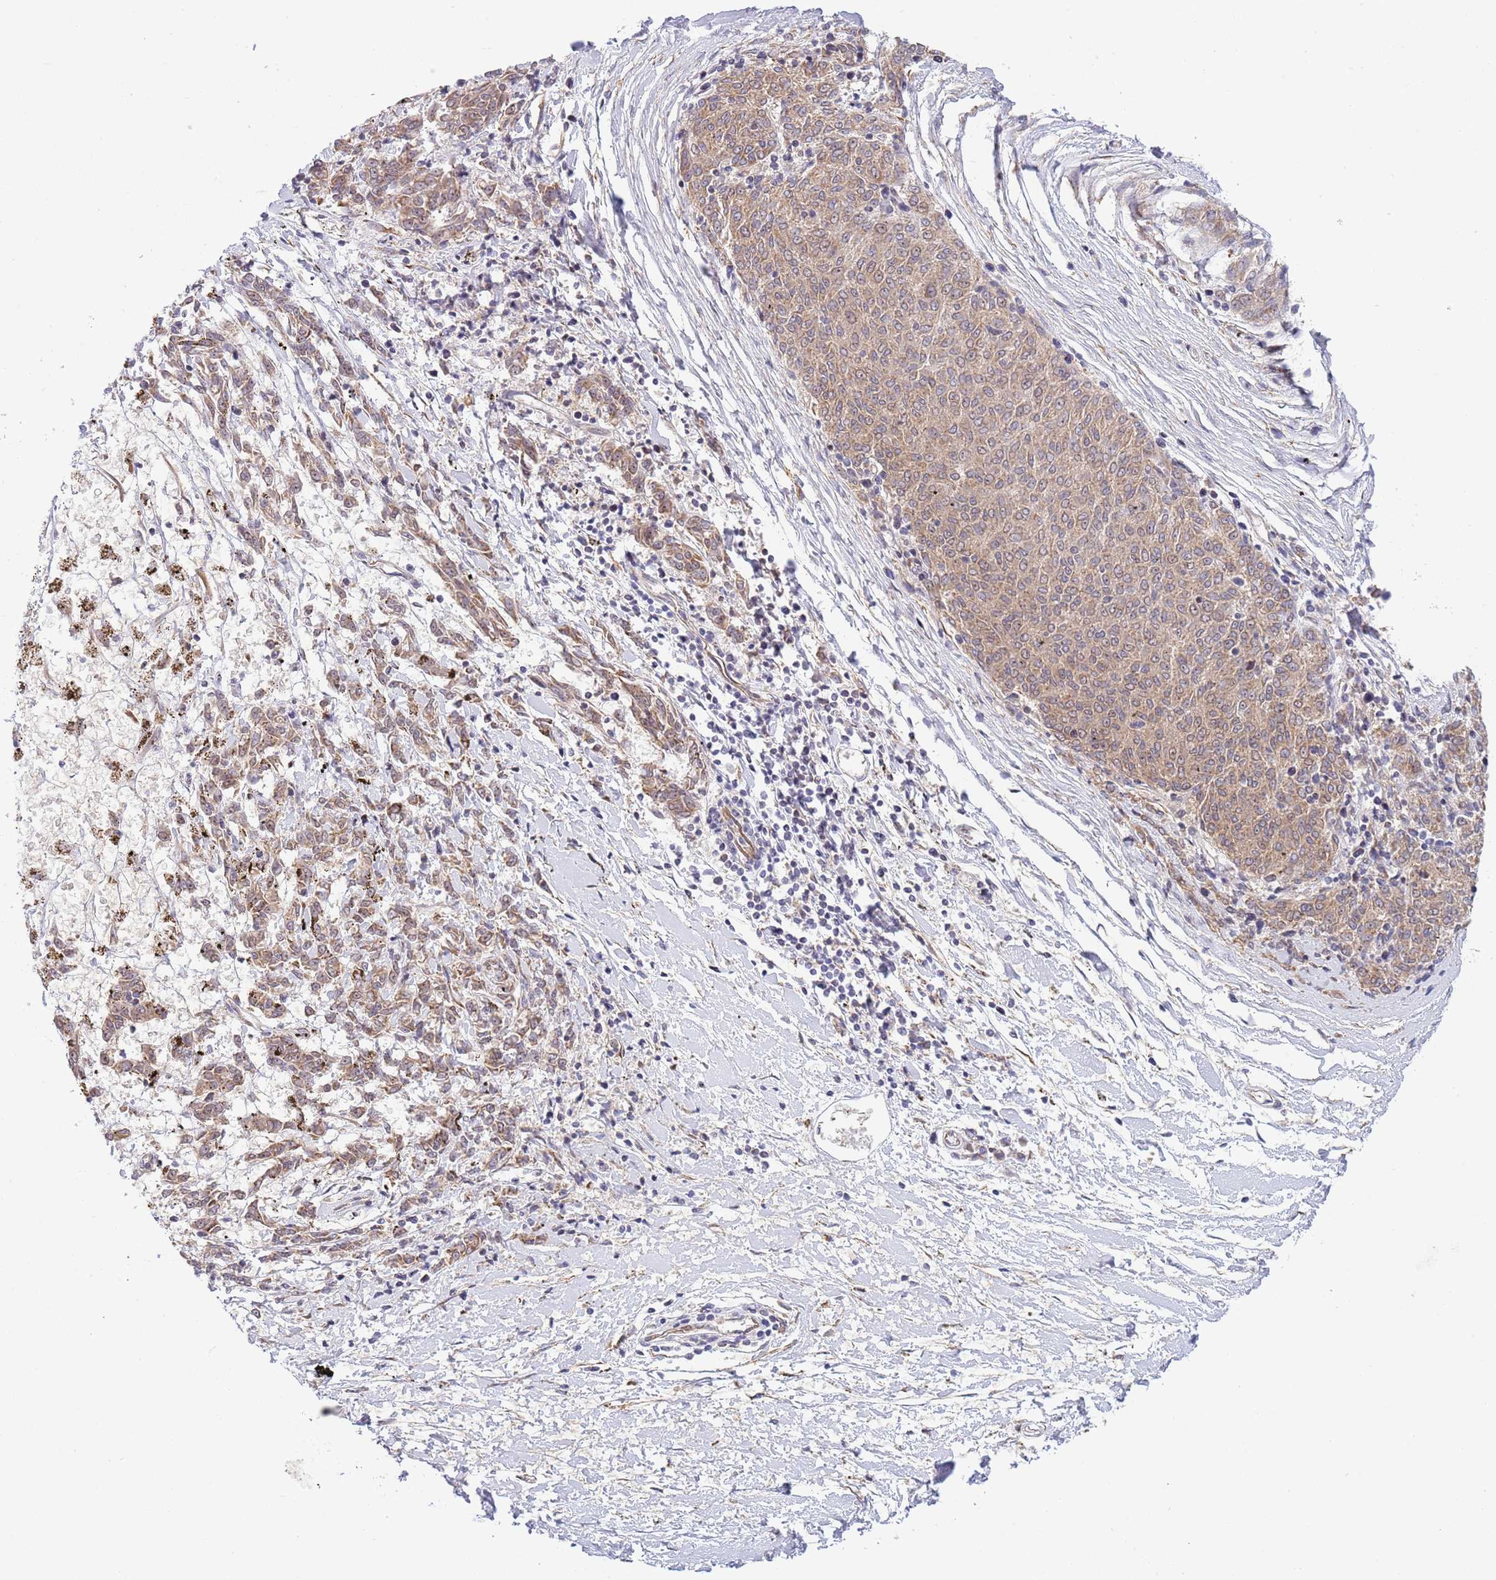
{"staining": {"intensity": "weak", "quantity": ">75%", "location": "cytoplasmic/membranous"}, "tissue": "melanoma", "cell_type": "Tumor cells", "image_type": "cancer", "snomed": [{"axis": "morphology", "description": "Malignant melanoma, NOS"}, {"axis": "topography", "description": "Skin"}], "caption": "IHC image of neoplastic tissue: malignant melanoma stained using immunohistochemistry demonstrates low levels of weak protein expression localized specifically in the cytoplasmic/membranous of tumor cells, appearing as a cytoplasmic/membranous brown color.", "gene": "TBX10", "patient": {"sex": "female", "age": 72}}